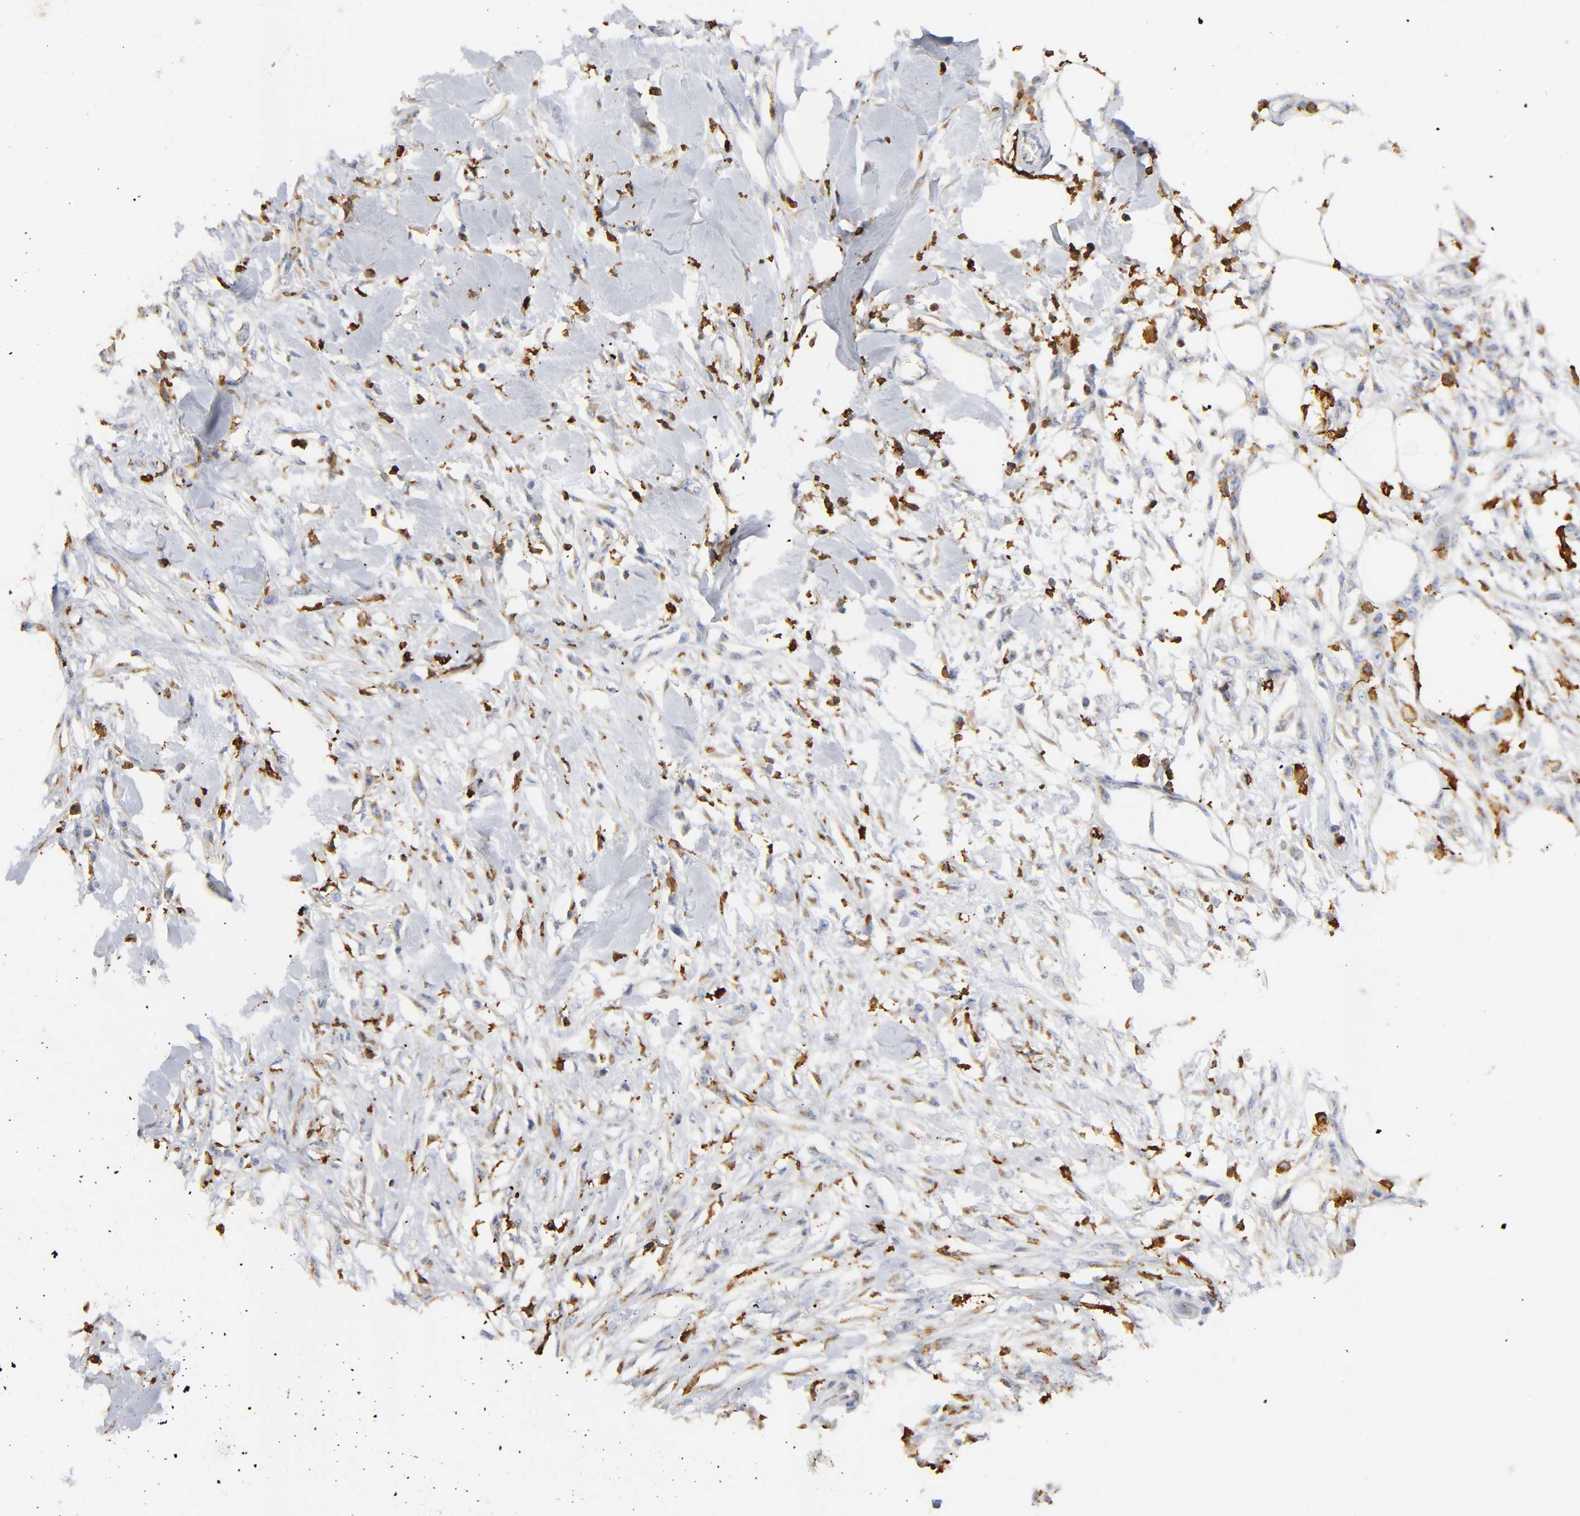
{"staining": {"intensity": "moderate", "quantity": "25%-75%", "location": "cytoplasmic/membranous"}, "tissue": "skin cancer", "cell_type": "Tumor cells", "image_type": "cancer", "snomed": [{"axis": "morphology", "description": "Normal tissue, NOS"}, {"axis": "morphology", "description": "Squamous cell carcinoma, NOS"}, {"axis": "topography", "description": "Skin"}], "caption": "High-power microscopy captured an IHC histopathology image of skin cancer (squamous cell carcinoma), revealing moderate cytoplasmic/membranous staining in approximately 25%-75% of tumor cells.", "gene": "CAPN10", "patient": {"sex": "female", "age": 59}}